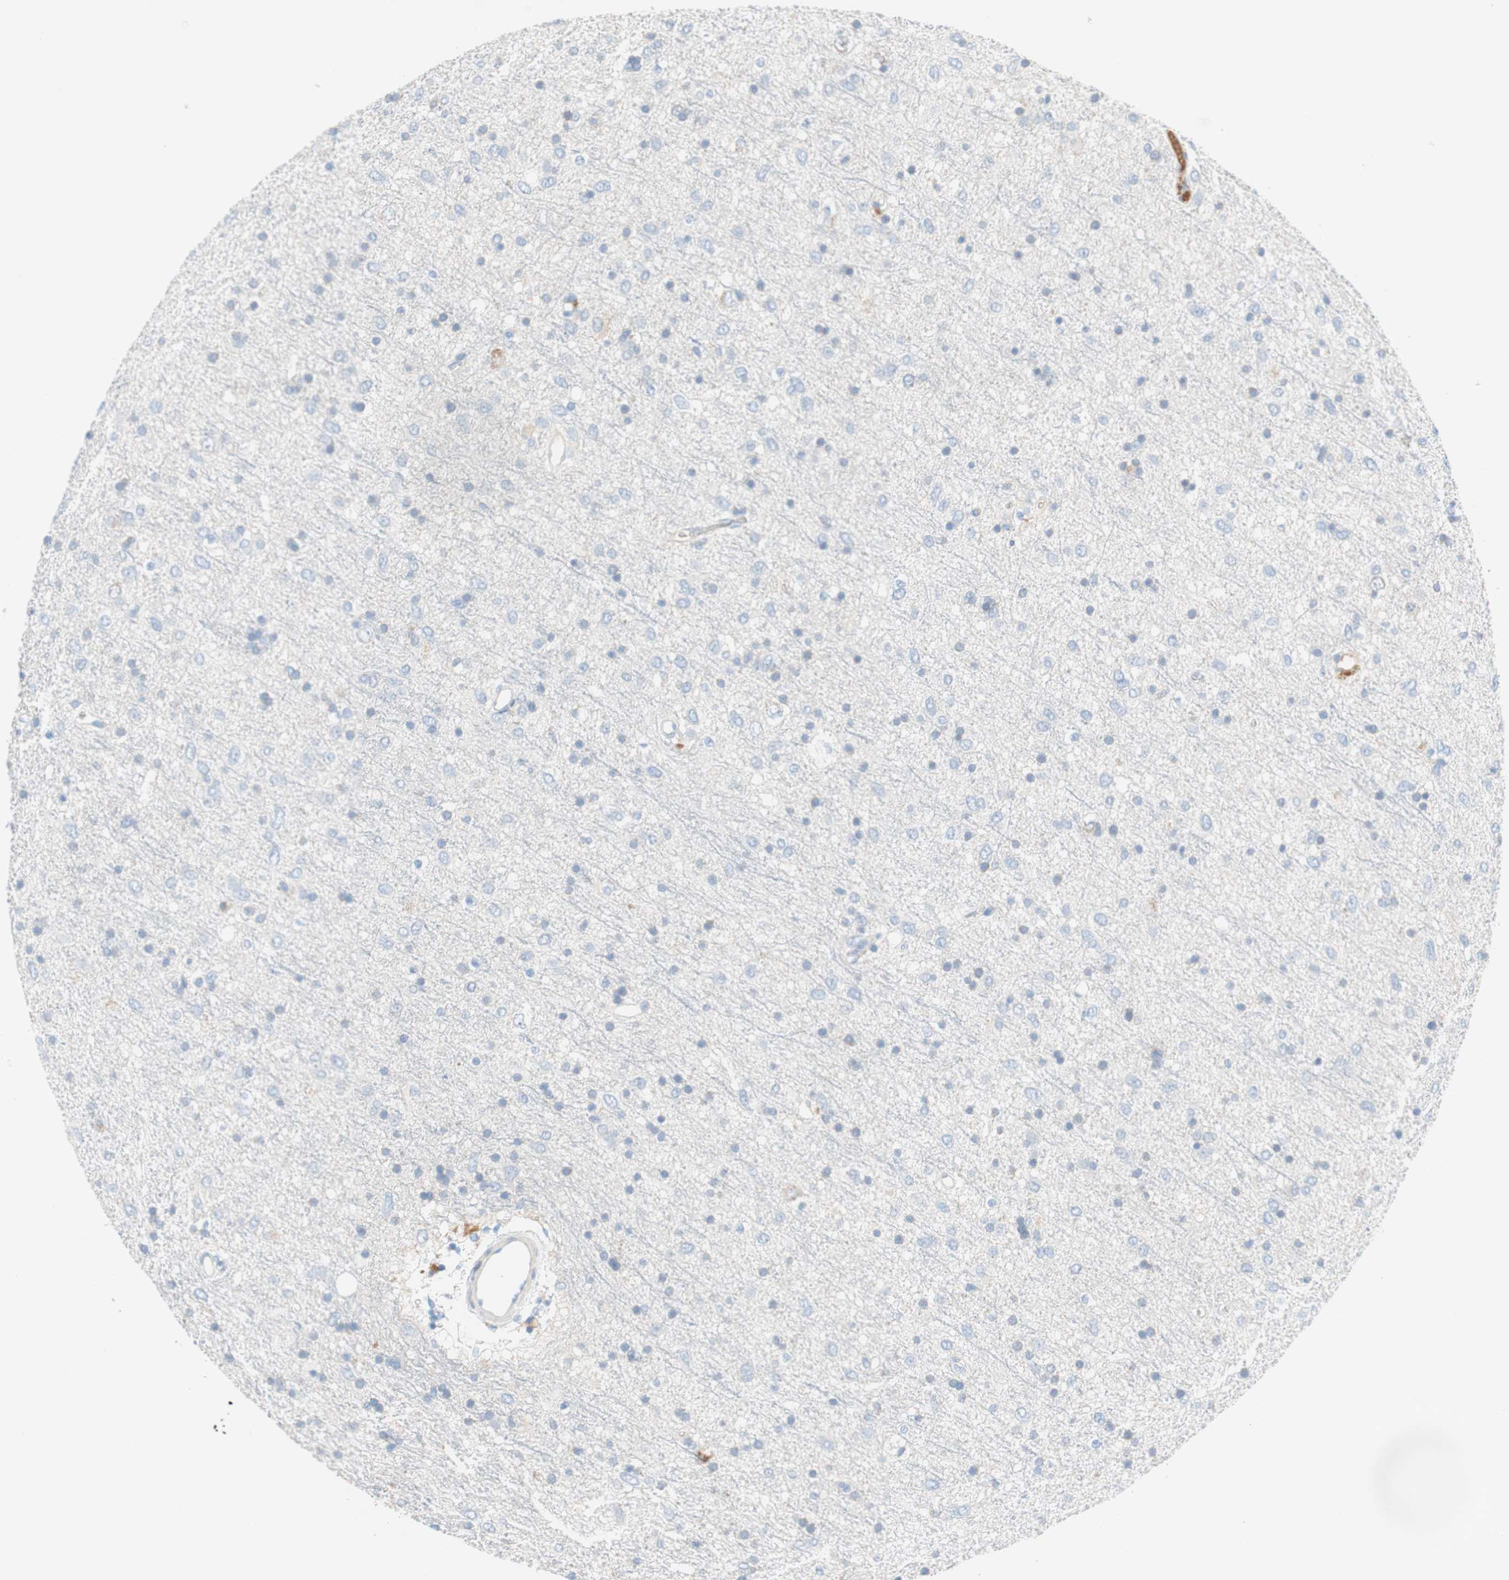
{"staining": {"intensity": "negative", "quantity": "none", "location": "none"}, "tissue": "glioma", "cell_type": "Tumor cells", "image_type": "cancer", "snomed": [{"axis": "morphology", "description": "Glioma, malignant, Low grade"}, {"axis": "topography", "description": "Brain"}], "caption": "The immunohistochemistry histopathology image has no significant staining in tumor cells of malignant glioma (low-grade) tissue.", "gene": "RBP4", "patient": {"sex": "male", "age": 77}}